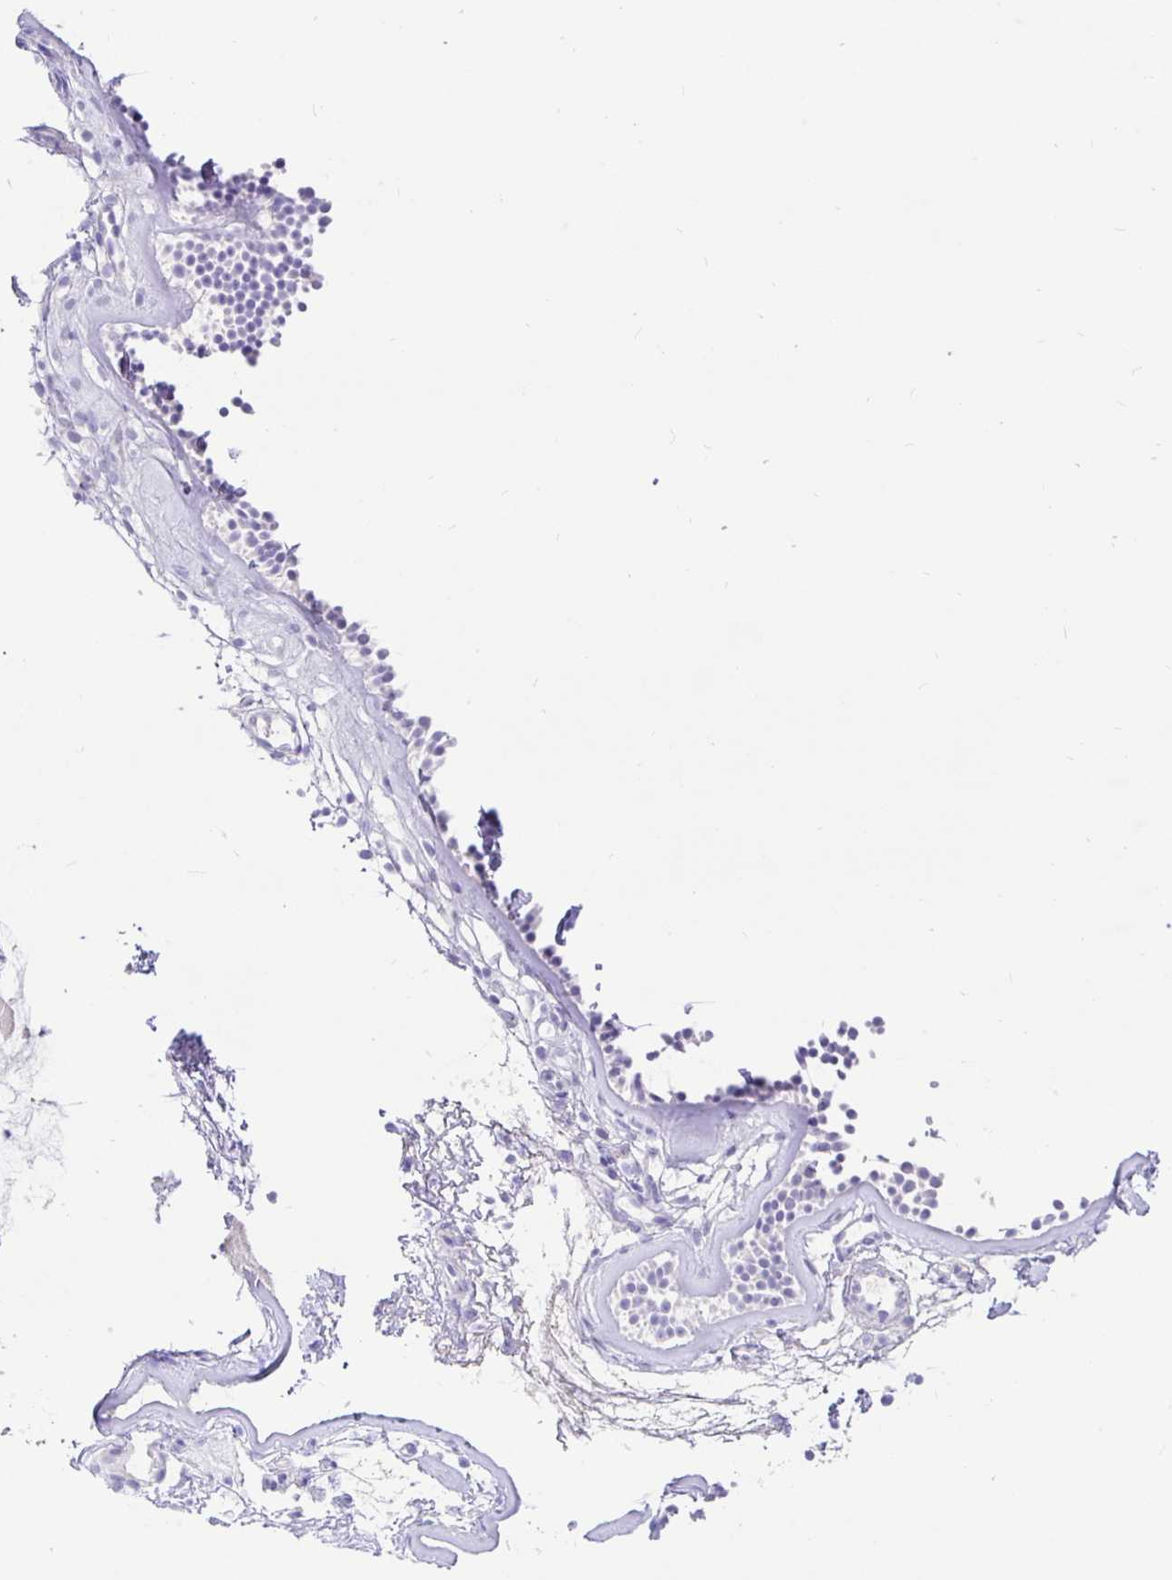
{"staining": {"intensity": "negative", "quantity": "none", "location": "none"}, "tissue": "nasopharynx", "cell_type": "Respiratory epithelial cells", "image_type": "normal", "snomed": [{"axis": "morphology", "description": "Normal tissue, NOS"}, {"axis": "topography", "description": "Nasopharynx"}], "caption": "This is an IHC micrograph of unremarkable human nasopharynx. There is no expression in respiratory epithelial cells.", "gene": "TPTE", "patient": {"sex": "female", "age": 70}}